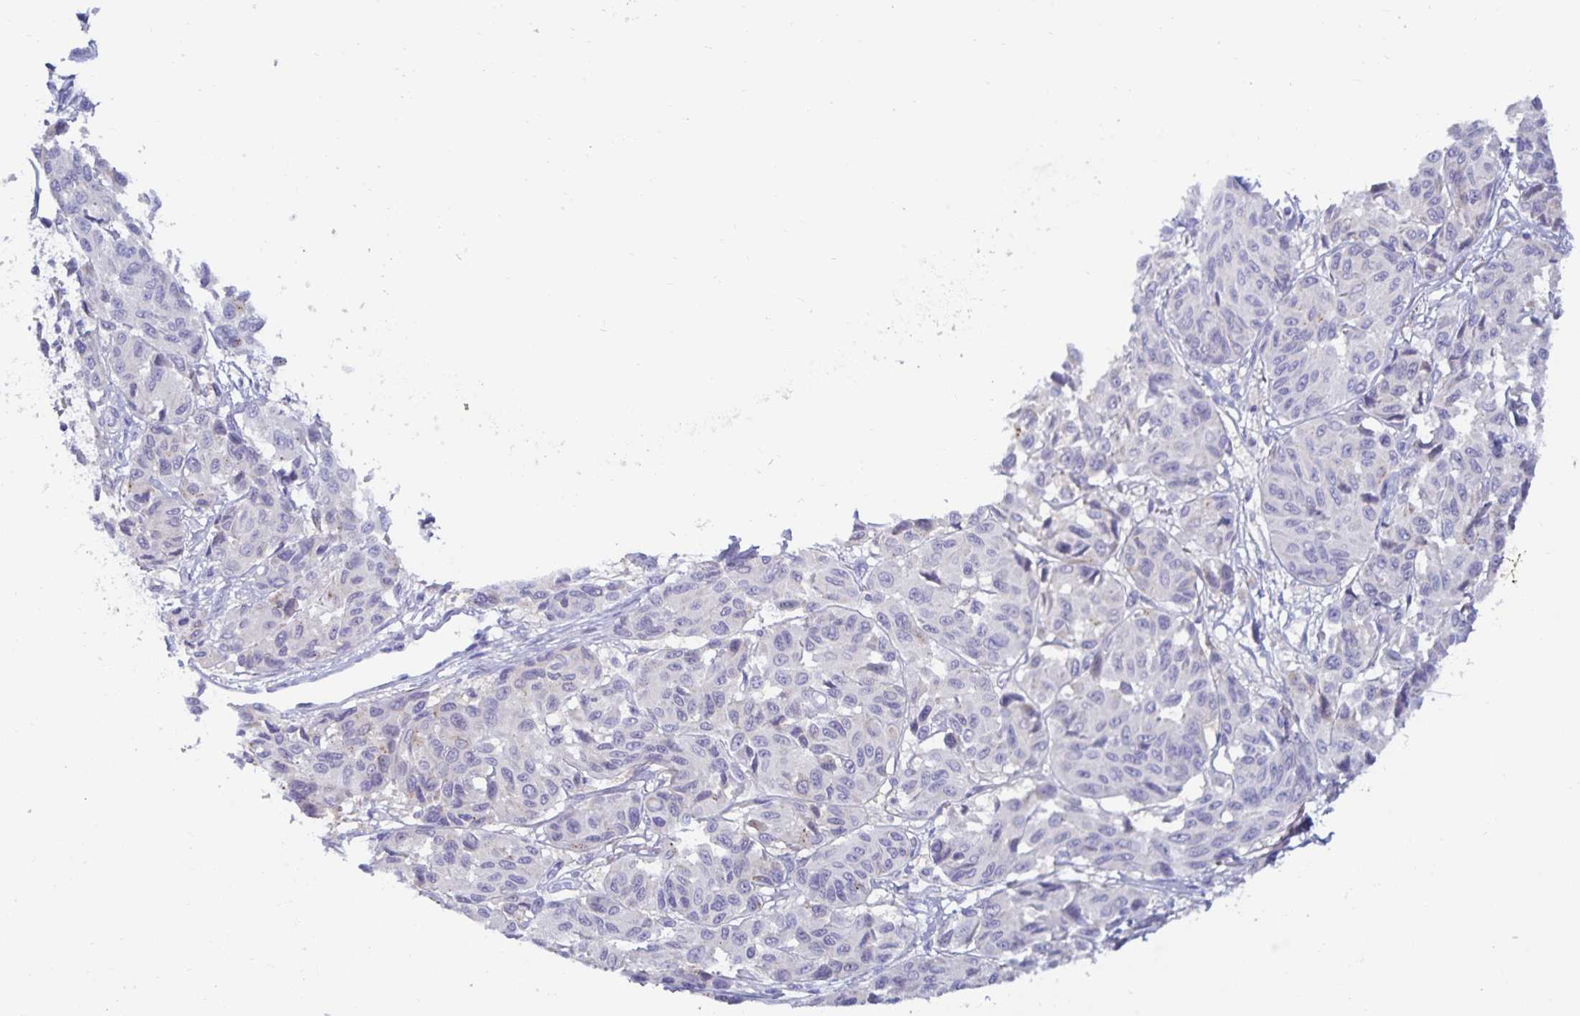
{"staining": {"intensity": "negative", "quantity": "none", "location": "none"}, "tissue": "melanoma", "cell_type": "Tumor cells", "image_type": "cancer", "snomed": [{"axis": "morphology", "description": "Malignant melanoma, NOS"}, {"axis": "topography", "description": "Skin"}], "caption": "Immunohistochemical staining of human melanoma shows no significant positivity in tumor cells.", "gene": "MON2", "patient": {"sex": "female", "age": 66}}